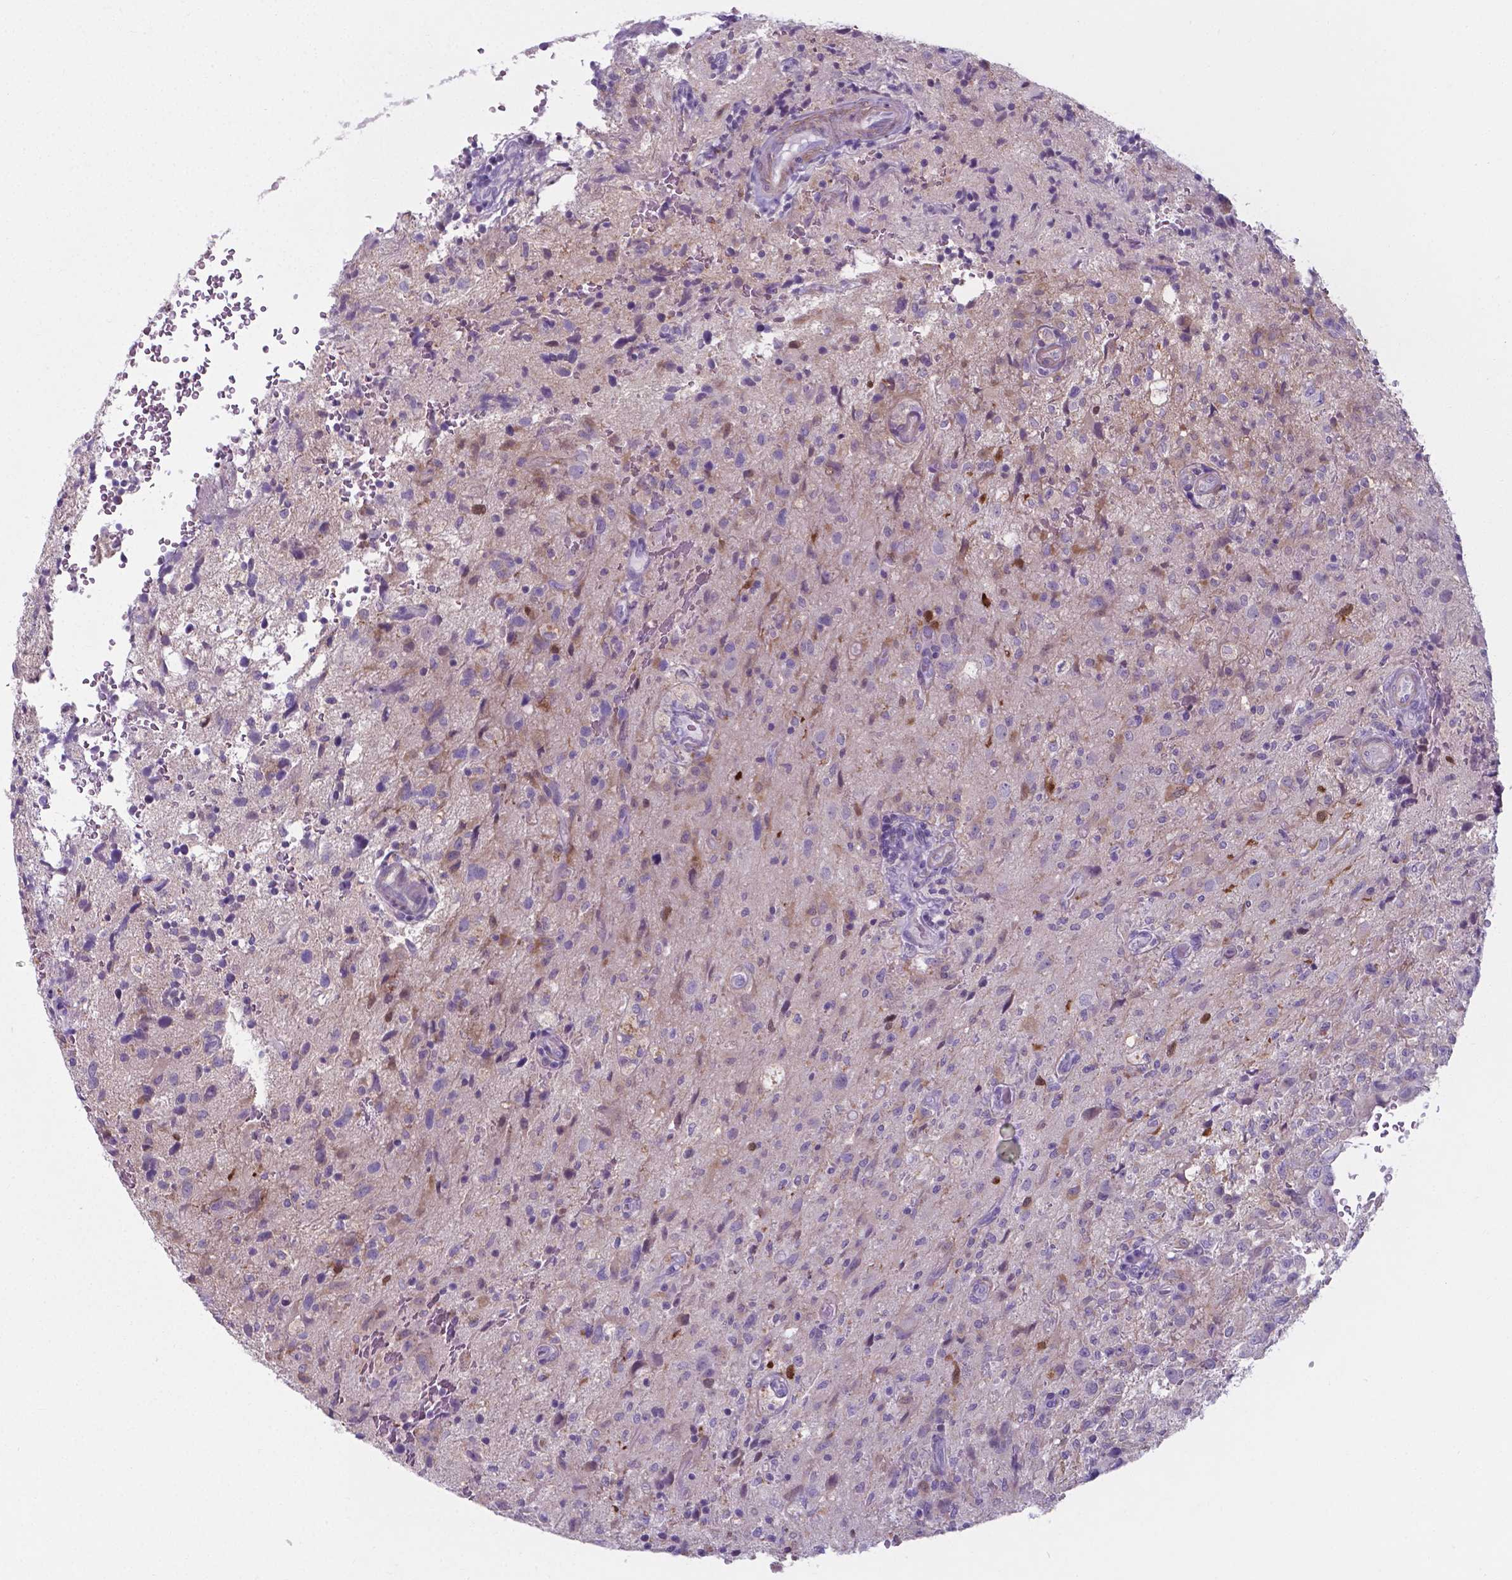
{"staining": {"intensity": "negative", "quantity": "none", "location": "none"}, "tissue": "glioma", "cell_type": "Tumor cells", "image_type": "cancer", "snomed": [{"axis": "morphology", "description": "Glioma, malignant, High grade"}, {"axis": "topography", "description": "Brain"}], "caption": "Tumor cells are negative for protein expression in human glioma.", "gene": "AP5B1", "patient": {"sex": "male", "age": 68}}